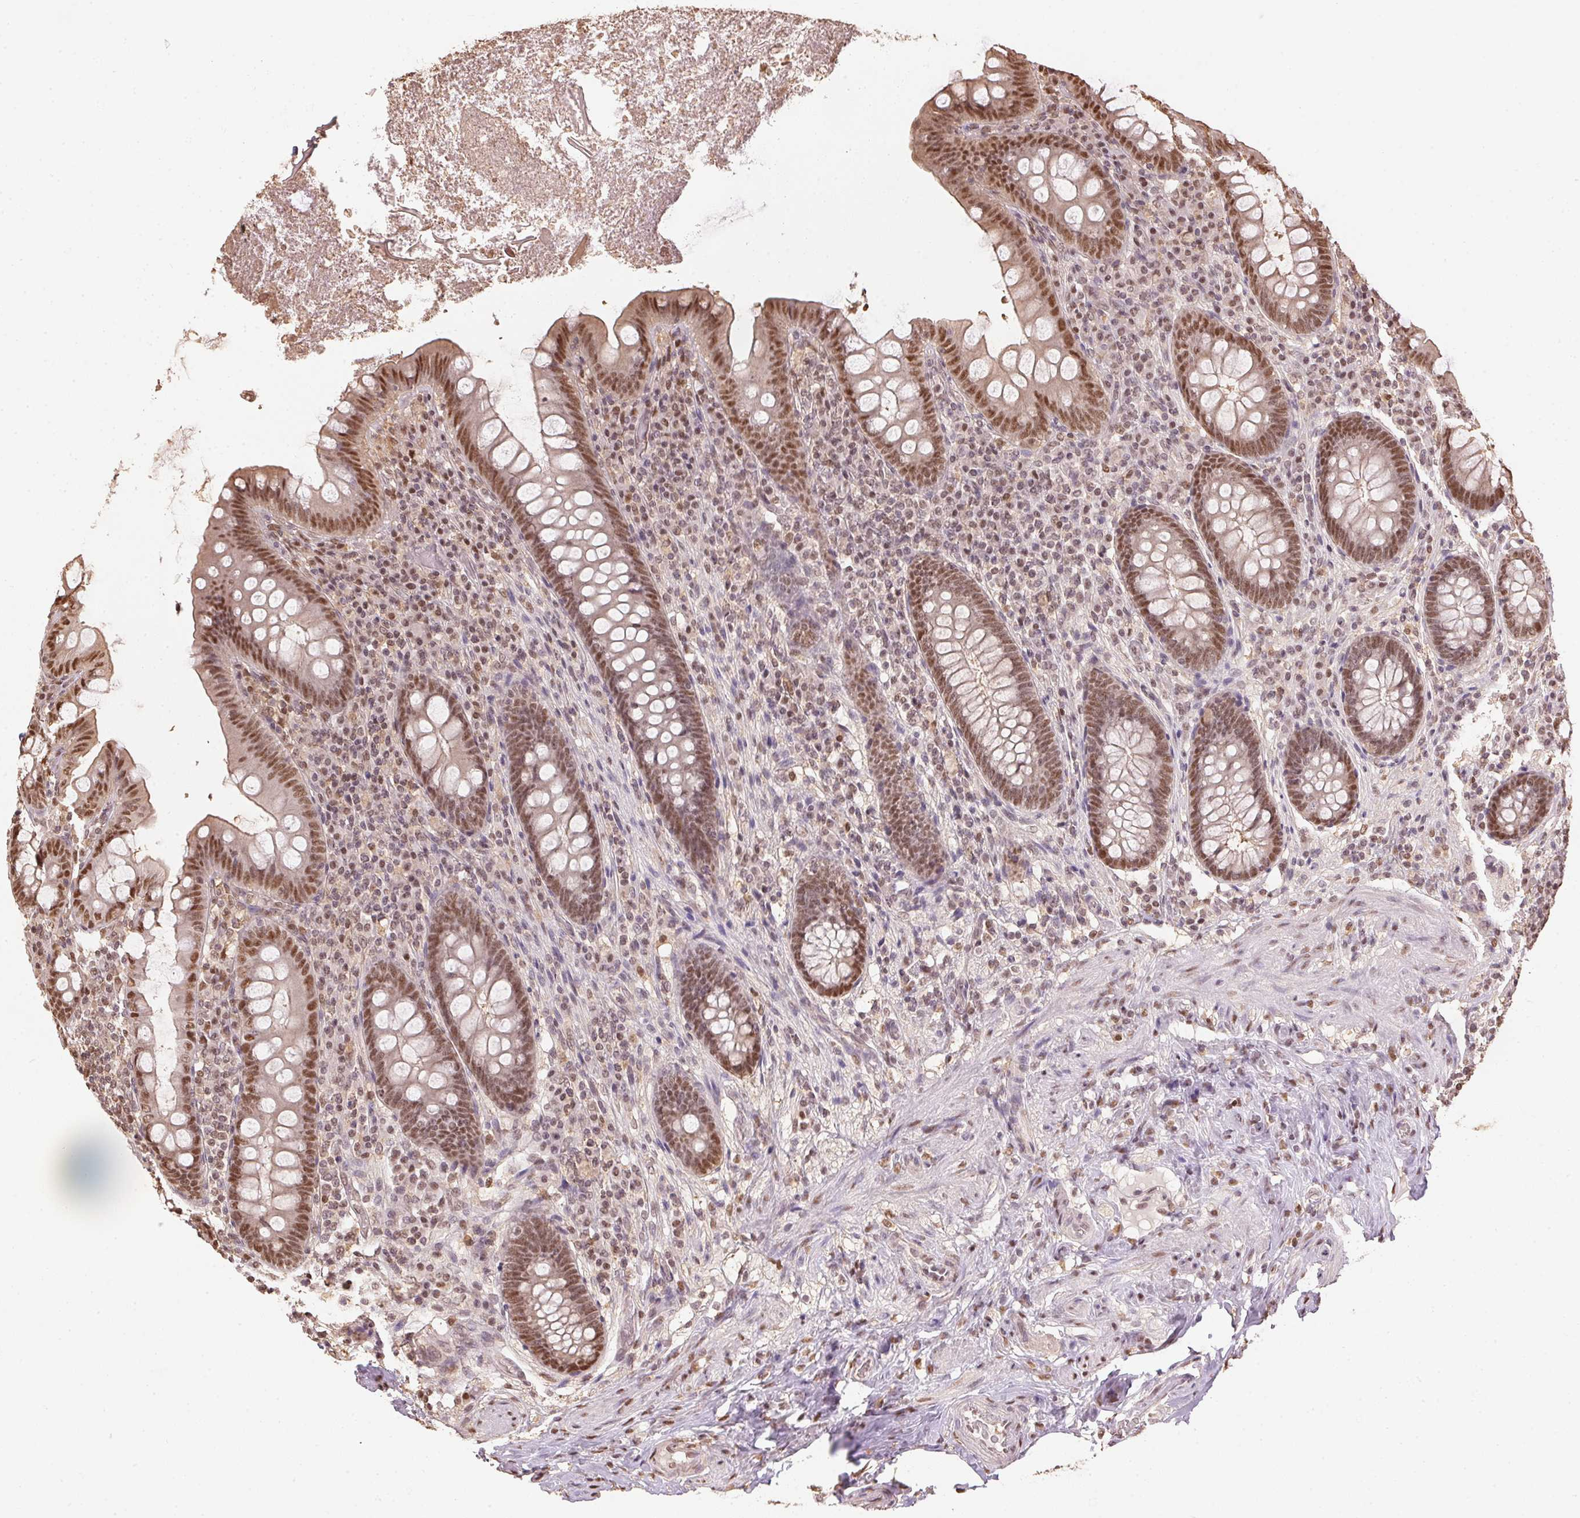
{"staining": {"intensity": "moderate", "quantity": ">75%", "location": "nuclear"}, "tissue": "appendix", "cell_type": "Glandular cells", "image_type": "normal", "snomed": [{"axis": "morphology", "description": "Normal tissue, NOS"}, {"axis": "topography", "description": "Appendix"}], "caption": "About >75% of glandular cells in unremarkable appendix reveal moderate nuclear protein staining as visualized by brown immunohistochemical staining.", "gene": "TPI1", "patient": {"sex": "male", "age": 71}}